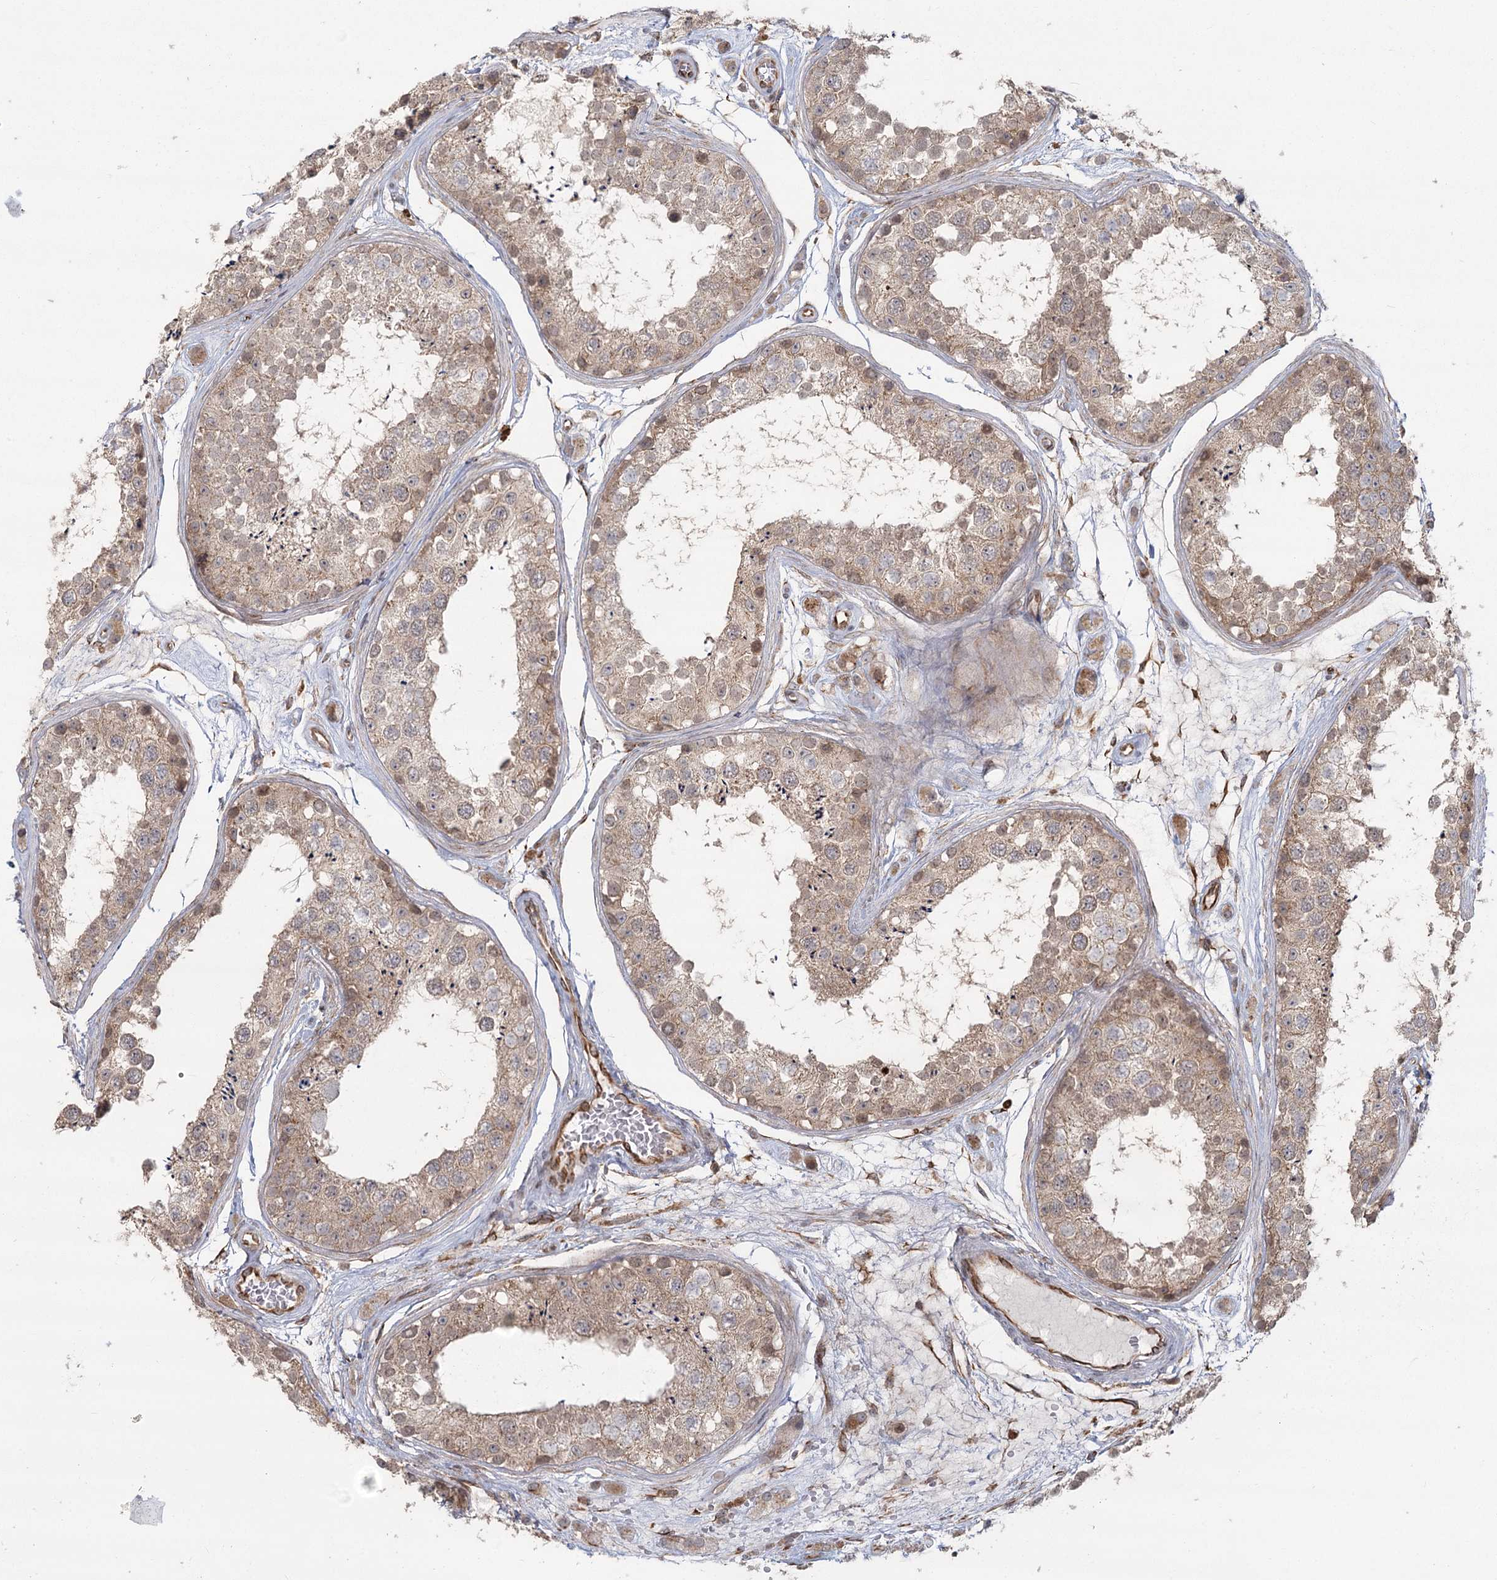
{"staining": {"intensity": "moderate", "quantity": ">75%", "location": "cytoplasmic/membranous"}, "tissue": "testis", "cell_type": "Cells in seminiferous ducts", "image_type": "normal", "snomed": [{"axis": "morphology", "description": "Normal tissue, NOS"}, {"axis": "topography", "description": "Testis"}], "caption": "Benign testis was stained to show a protein in brown. There is medium levels of moderate cytoplasmic/membranous staining in approximately >75% of cells in seminiferous ducts.", "gene": "AP2M1", "patient": {"sex": "male", "age": 25}}